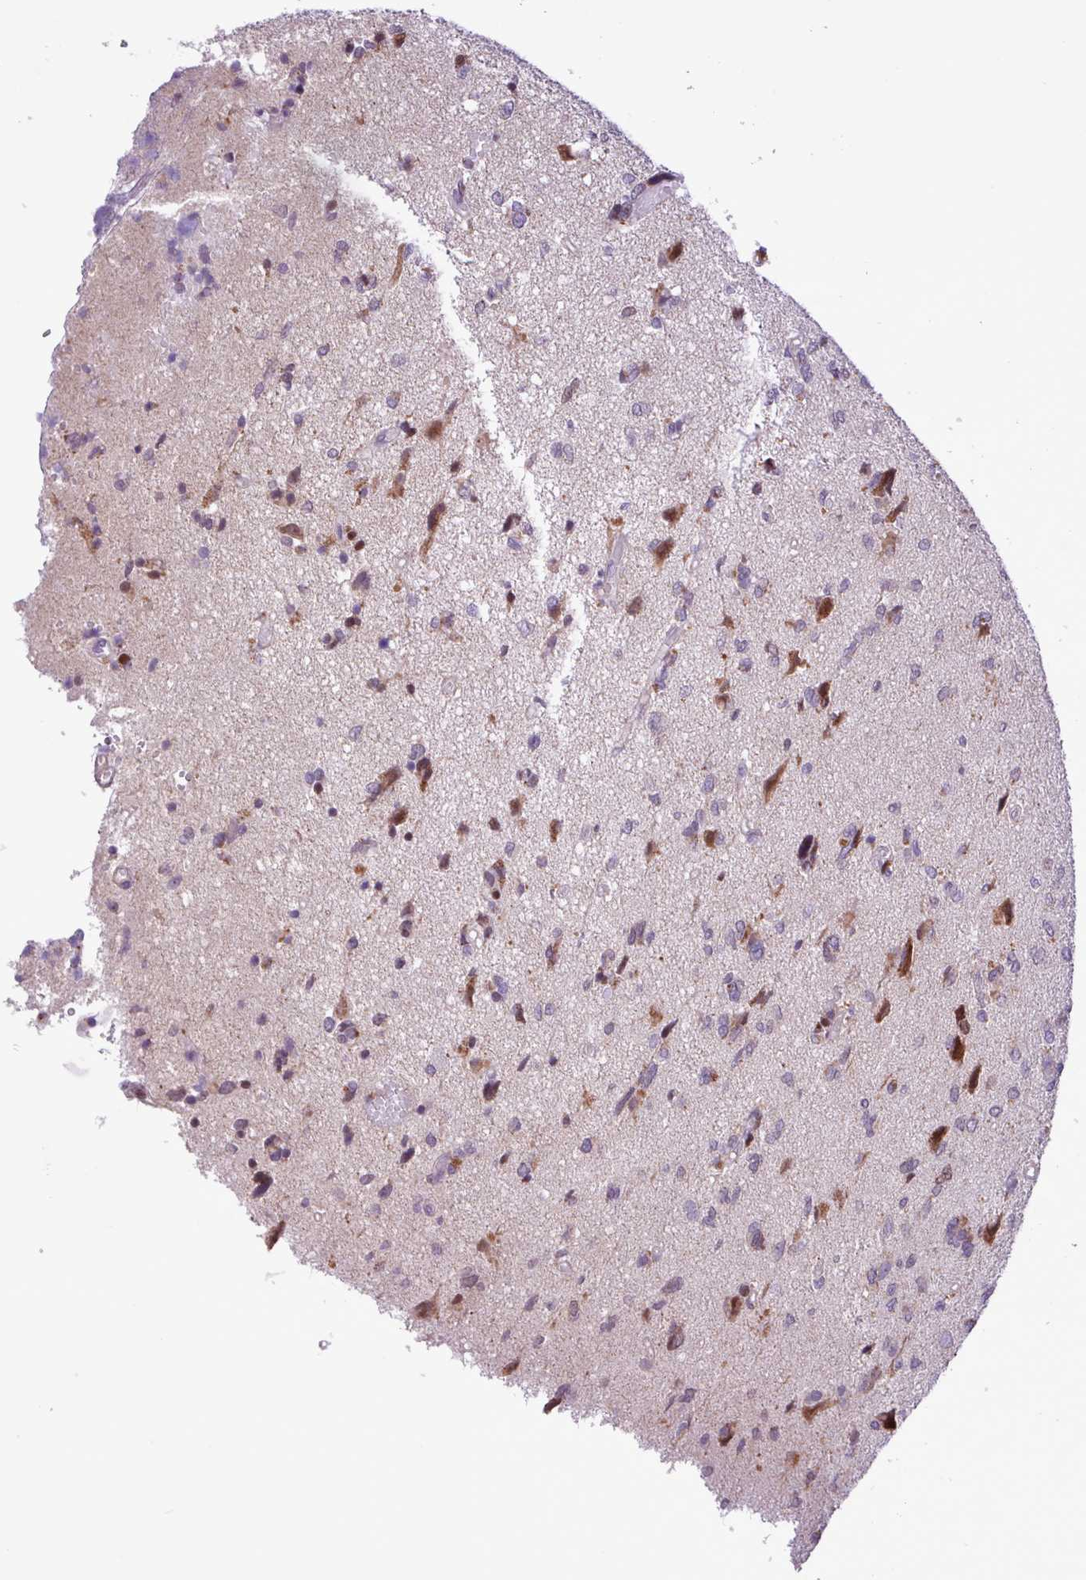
{"staining": {"intensity": "moderate", "quantity": "<25%", "location": "cytoplasmic/membranous,nuclear"}, "tissue": "glioma", "cell_type": "Tumor cells", "image_type": "cancer", "snomed": [{"axis": "morphology", "description": "Glioma, malignant, High grade"}, {"axis": "topography", "description": "Brain"}], "caption": "High-magnification brightfield microscopy of glioma stained with DAB (3,3'-diaminobenzidine) (brown) and counterstained with hematoxylin (blue). tumor cells exhibit moderate cytoplasmic/membranous and nuclear positivity is appreciated in approximately<25% of cells.", "gene": "ZNF354A", "patient": {"sex": "female", "age": 59}}